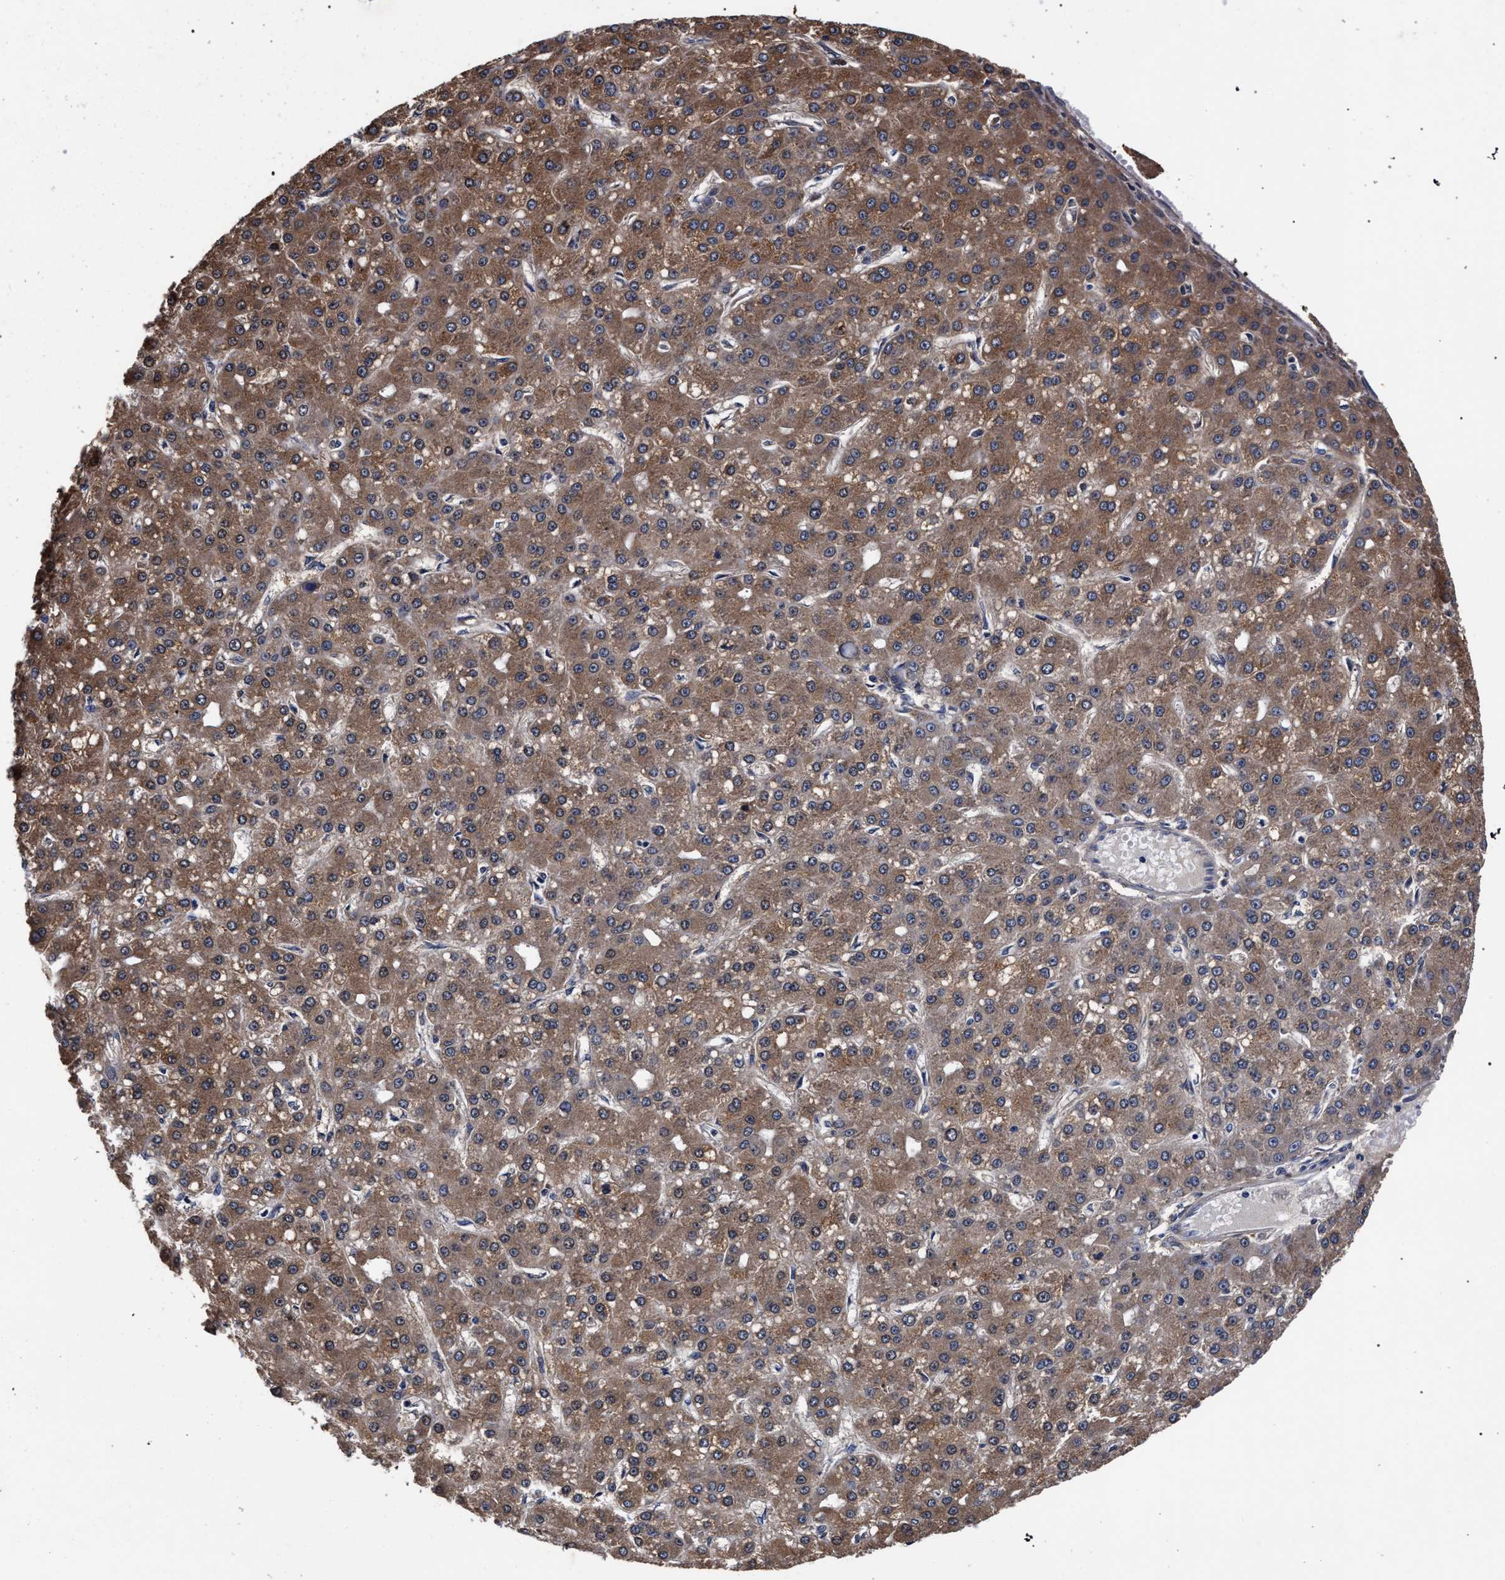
{"staining": {"intensity": "moderate", "quantity": ">75%", "location": "cytoplasmic/membranous"}, "tissue": "liver cancer", "cell_type": "Tumor cells", "image_type": "cancer", "snomed": [{"axis": "morphology", "description": "Carcinoma, Hepatocellular, NOS"}, {"axis": "topography", "description": "Liver"}], "caption": "IHC staining of liver hepatocellular carcinoma, which reveals medium levels of moderate cytoplasmic/membranous staining in approximately >75% of tumor cells indicating moderate cytoplasmic/membranous protein positivity. The staining was performed using DAB (brown) for protein detection and nuclei were counterstained in hematoxylin (blue).", "gene": "CFAP95", "patient": {"sex": "male", "age": 67}}